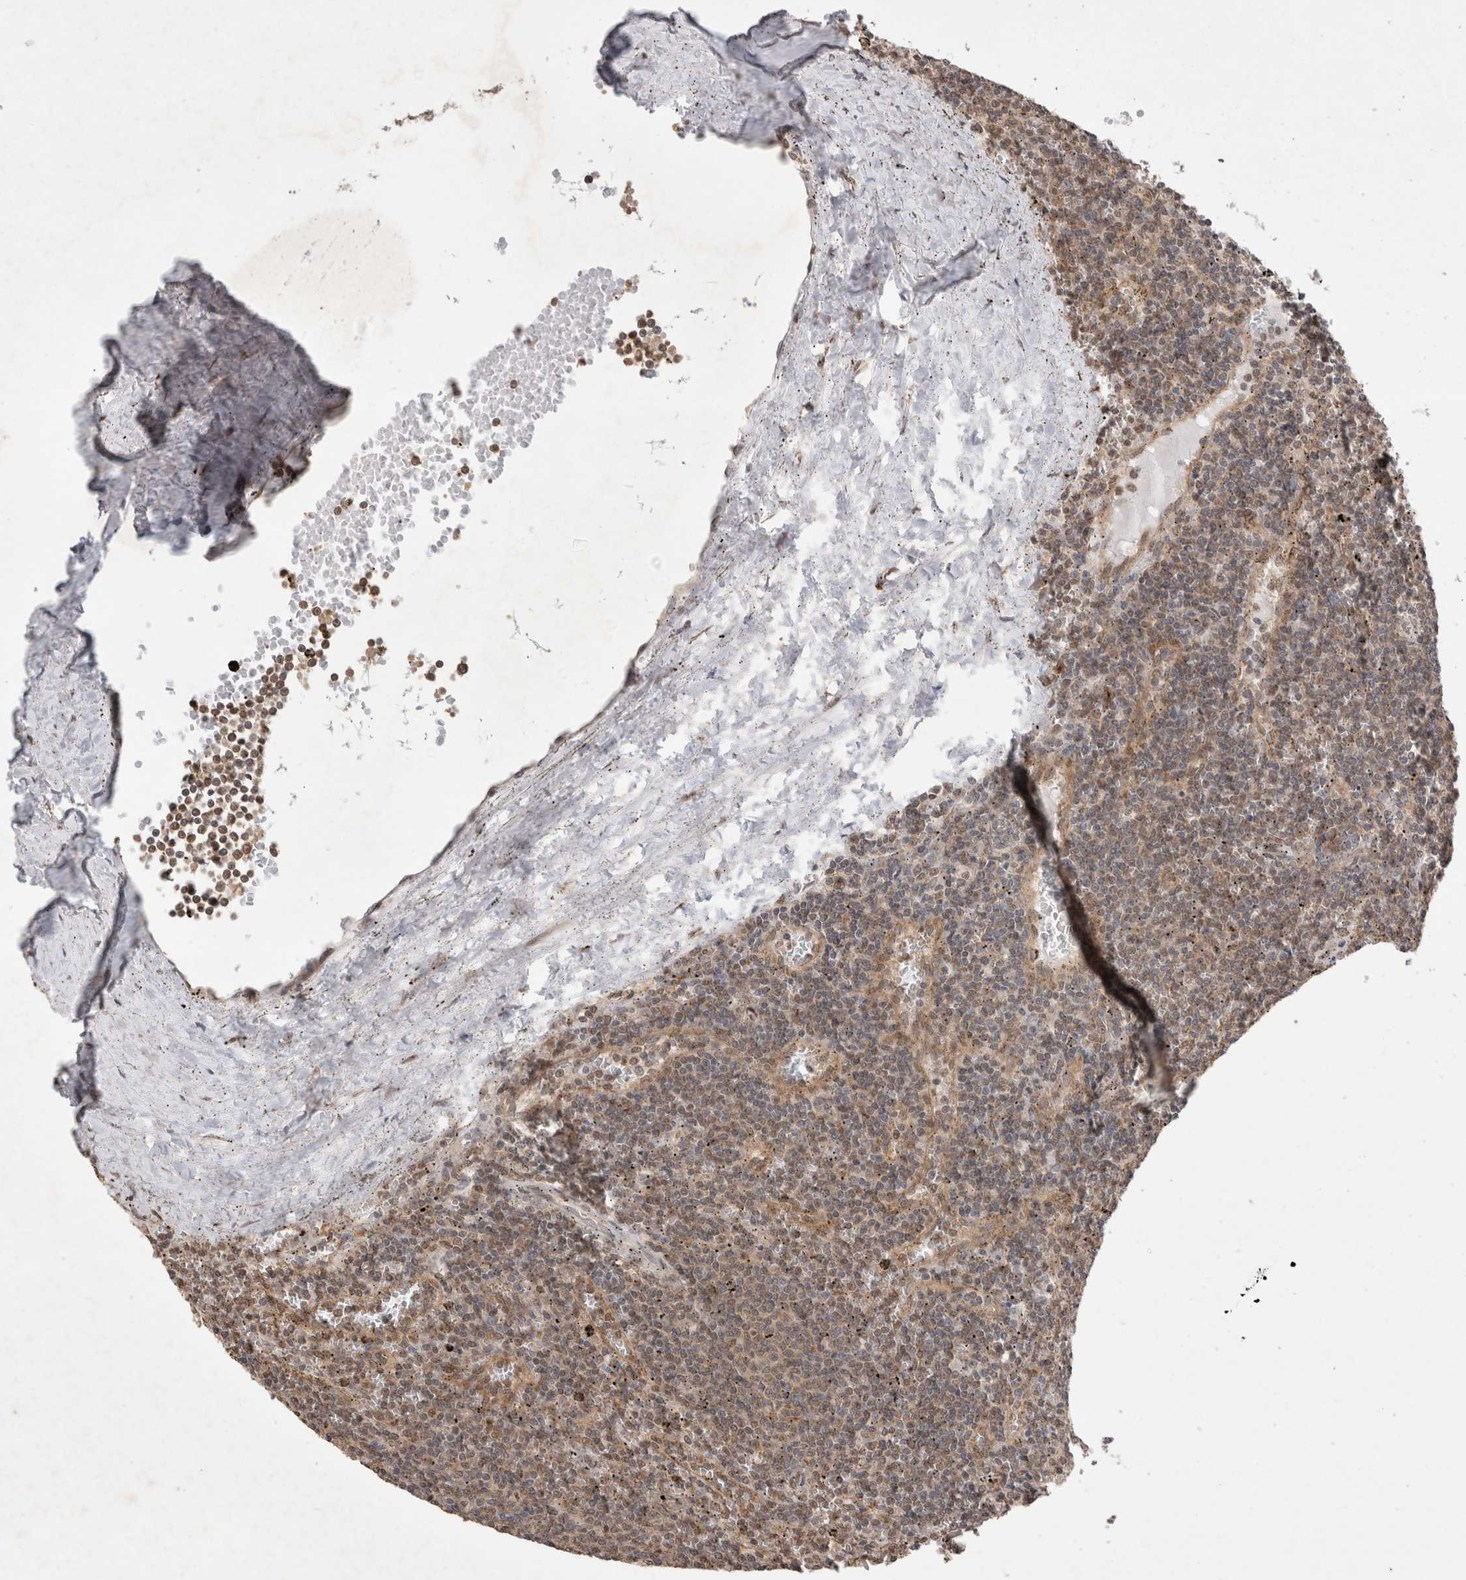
{"staining": {"intensity": "weak", "quantity": "25%-75%", "location": "cytoplasmic/membranous,nuclear"}, "tissue": "lymphoma", "cell_type": "Tumor cells", "image_type": "cancer", "snomed": [{"axis": "morphology", "description": "Malignant lymphoma, non-Hodgkin's type, Low grade"}, {"axis": "topography", "description": "Spleen"}], "caption": "Human malignant lymphoma, non-Hodgkin's type (low-grade) stained with a protein marker displays weak staining in tumor cells.", "gene": "WIPF2", "patient": {"sex": "female", "age": 50}}